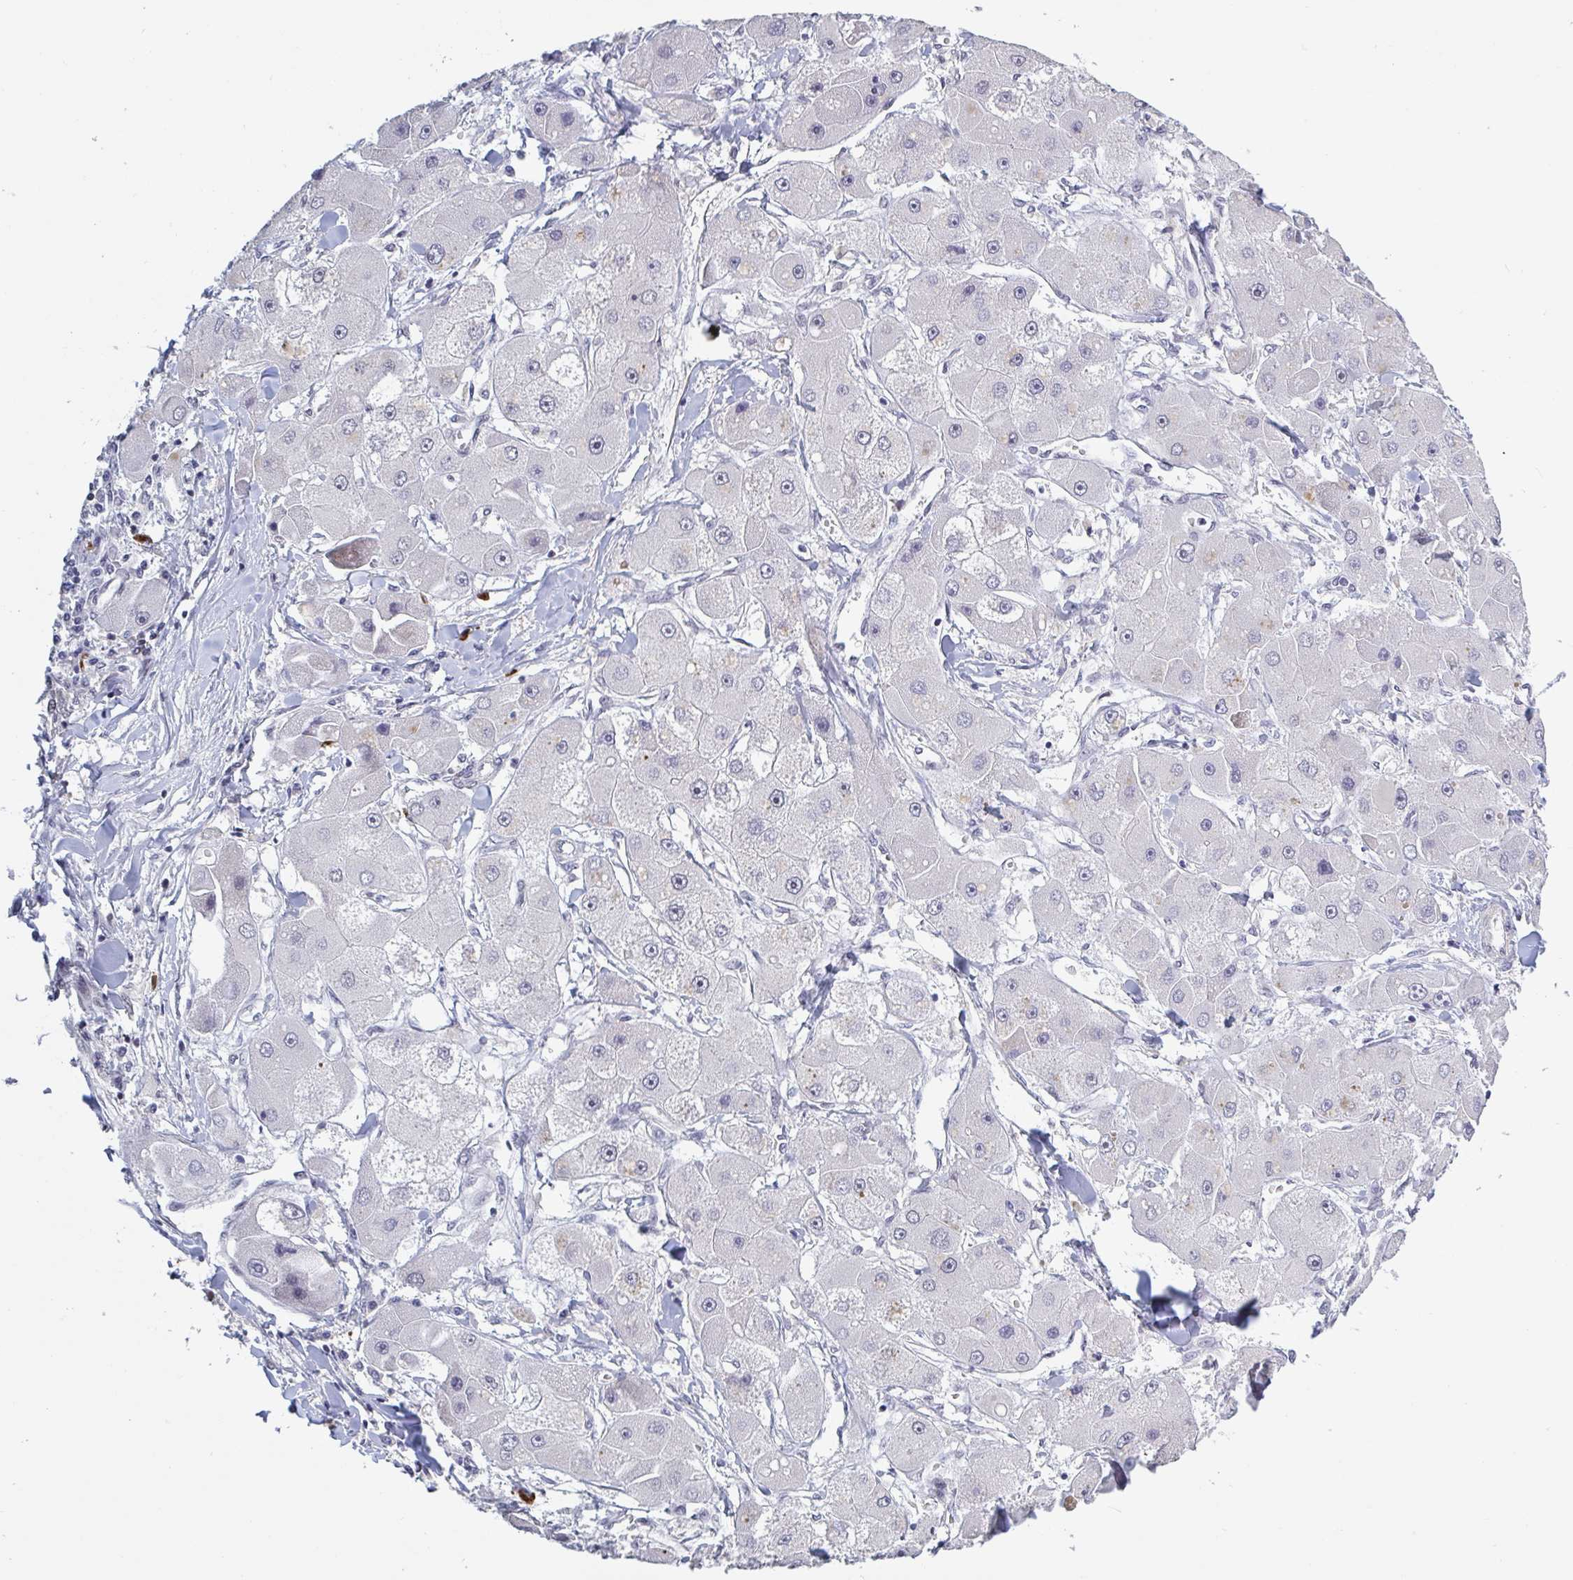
{"staining": {"intensity": "negative", "quantity": "none", "location": "none"}, "tissue": "liver cancer", "cell_type": "Tumor cells", "image_type": "cancer", "snomed": [{"axis": "morphology", "description": "Carcinoma, Hepatocellular, NOS"}, {"axis": "topography", "description": "Liver"}], "caption": "A high-resolution image shows immunohistochemistry staining of liver hepatocellular carcinoma, which reveals no significant staining in tumor cells.", "gene": "BCL7B", "patient": {"sex": "male", "age": 24}}